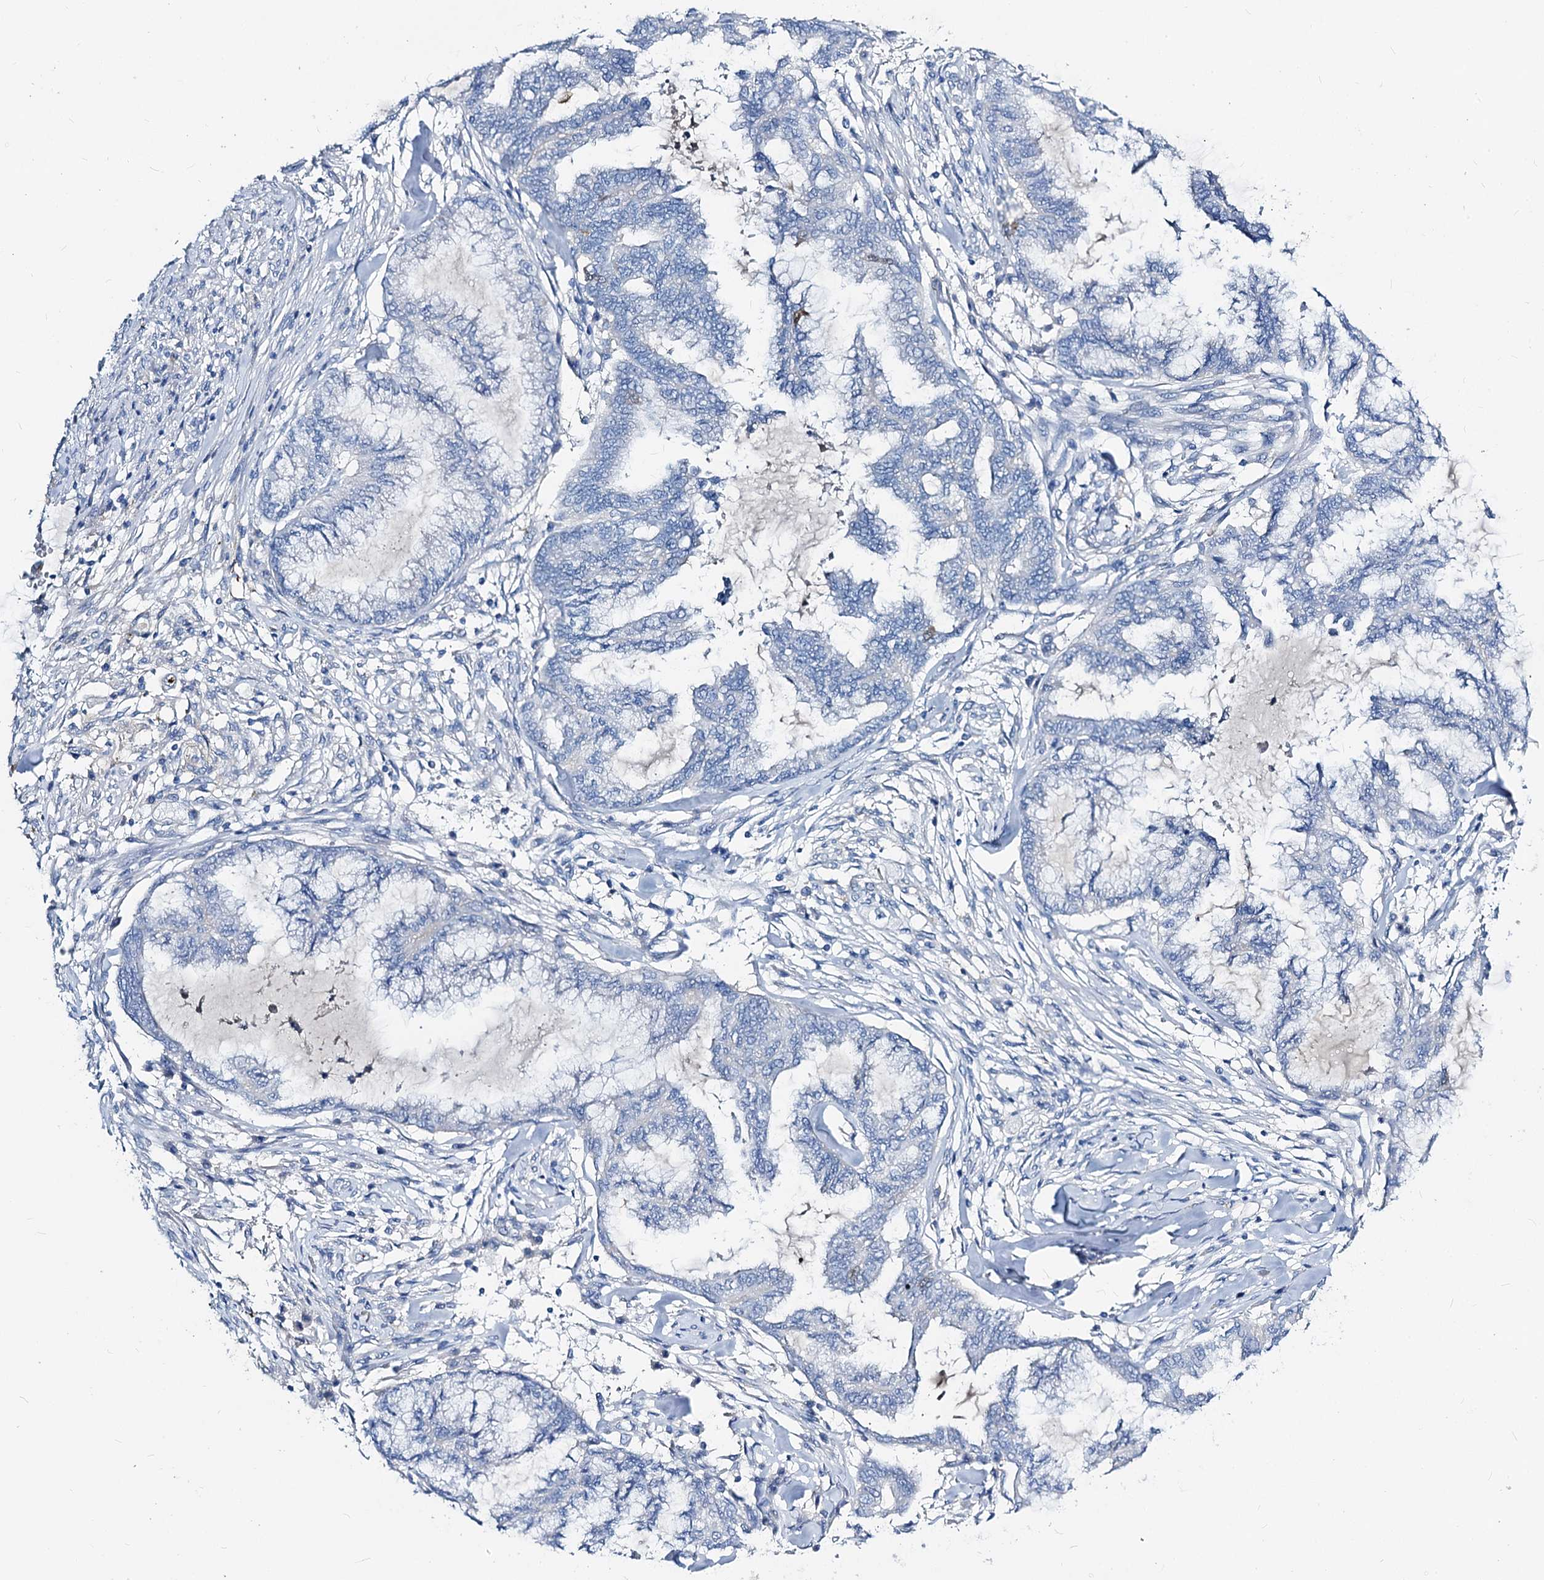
{"staining": {"intensity": "negative", "quantity": "none", "location": "none"}, "tissue": "endometrial cancer", "cell_type": "Tumor cells", "image_type": "cancer", "snomed": [{"axis": "morphology", "description": "Adenocarcinoma, NOS"}, {"axis": "topography", "description": "Endometrium"}], "caption": "Immunohistochemistry (IHC) of human adenocarcinoma (endometrial) exhibits no staining in tumor cells. (Immunohistochemistry, brightfield microscopy, high magnification).", "gene": "DYDC2", "patient": {"sex": "female", "age": 86}}